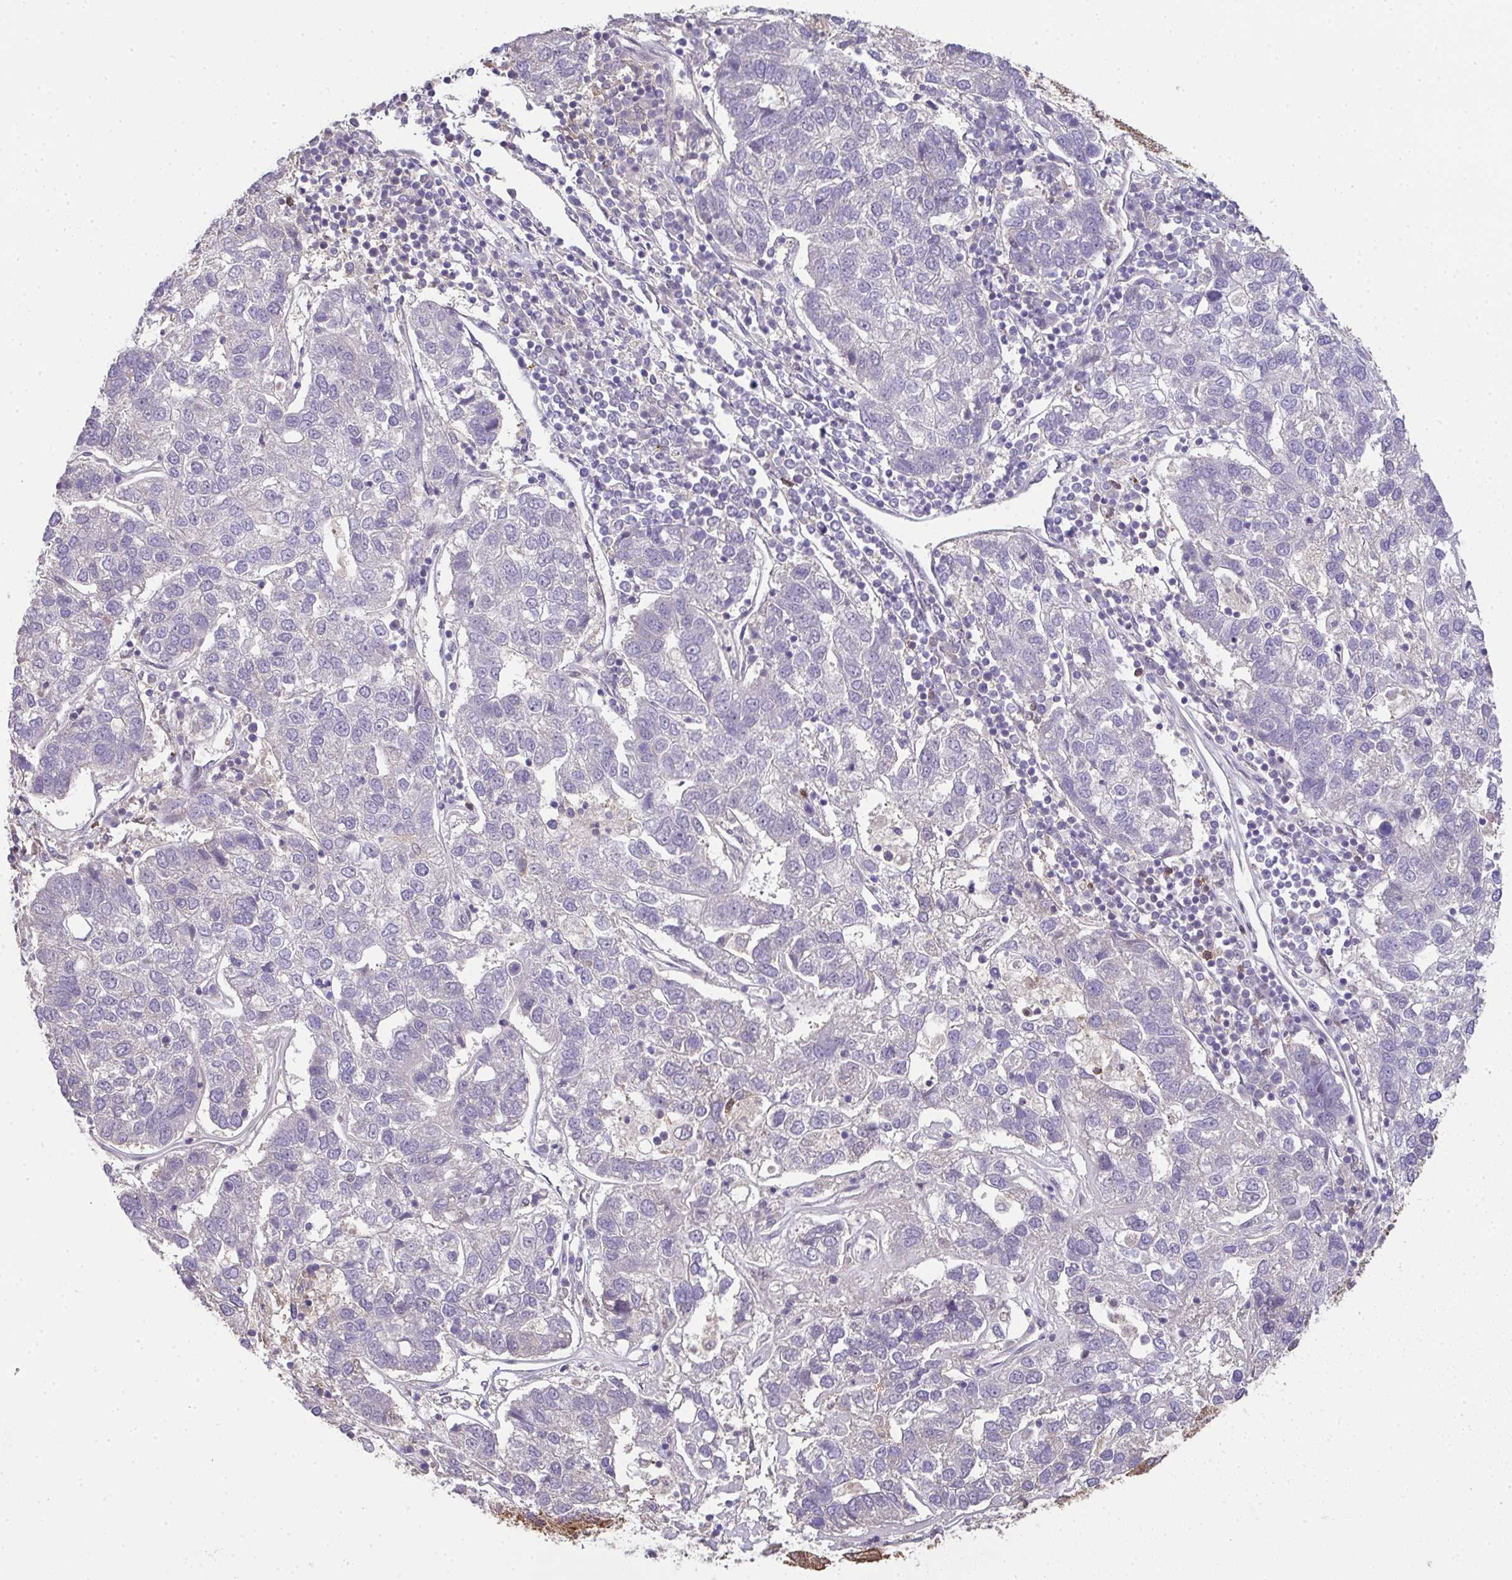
{"staining": {"intensity": "negative", "quantity": "none", "location": "none"}, "tissue": "pancreatic cancer", "cell_type": "Tumor cells", "image_type": "cancer", "snomed": [{"axis": "morphology", "description": "Adenocarcinoma, NOS"}, {"axis": "topography", "description": "Pancreas"}], "caption": "There is no significant expression in tumor cells of pancreatic cancer (adenocarcinoma).", "gene": "EEF1AKMT1", "patient": {"sex": "female", "age": 61}}